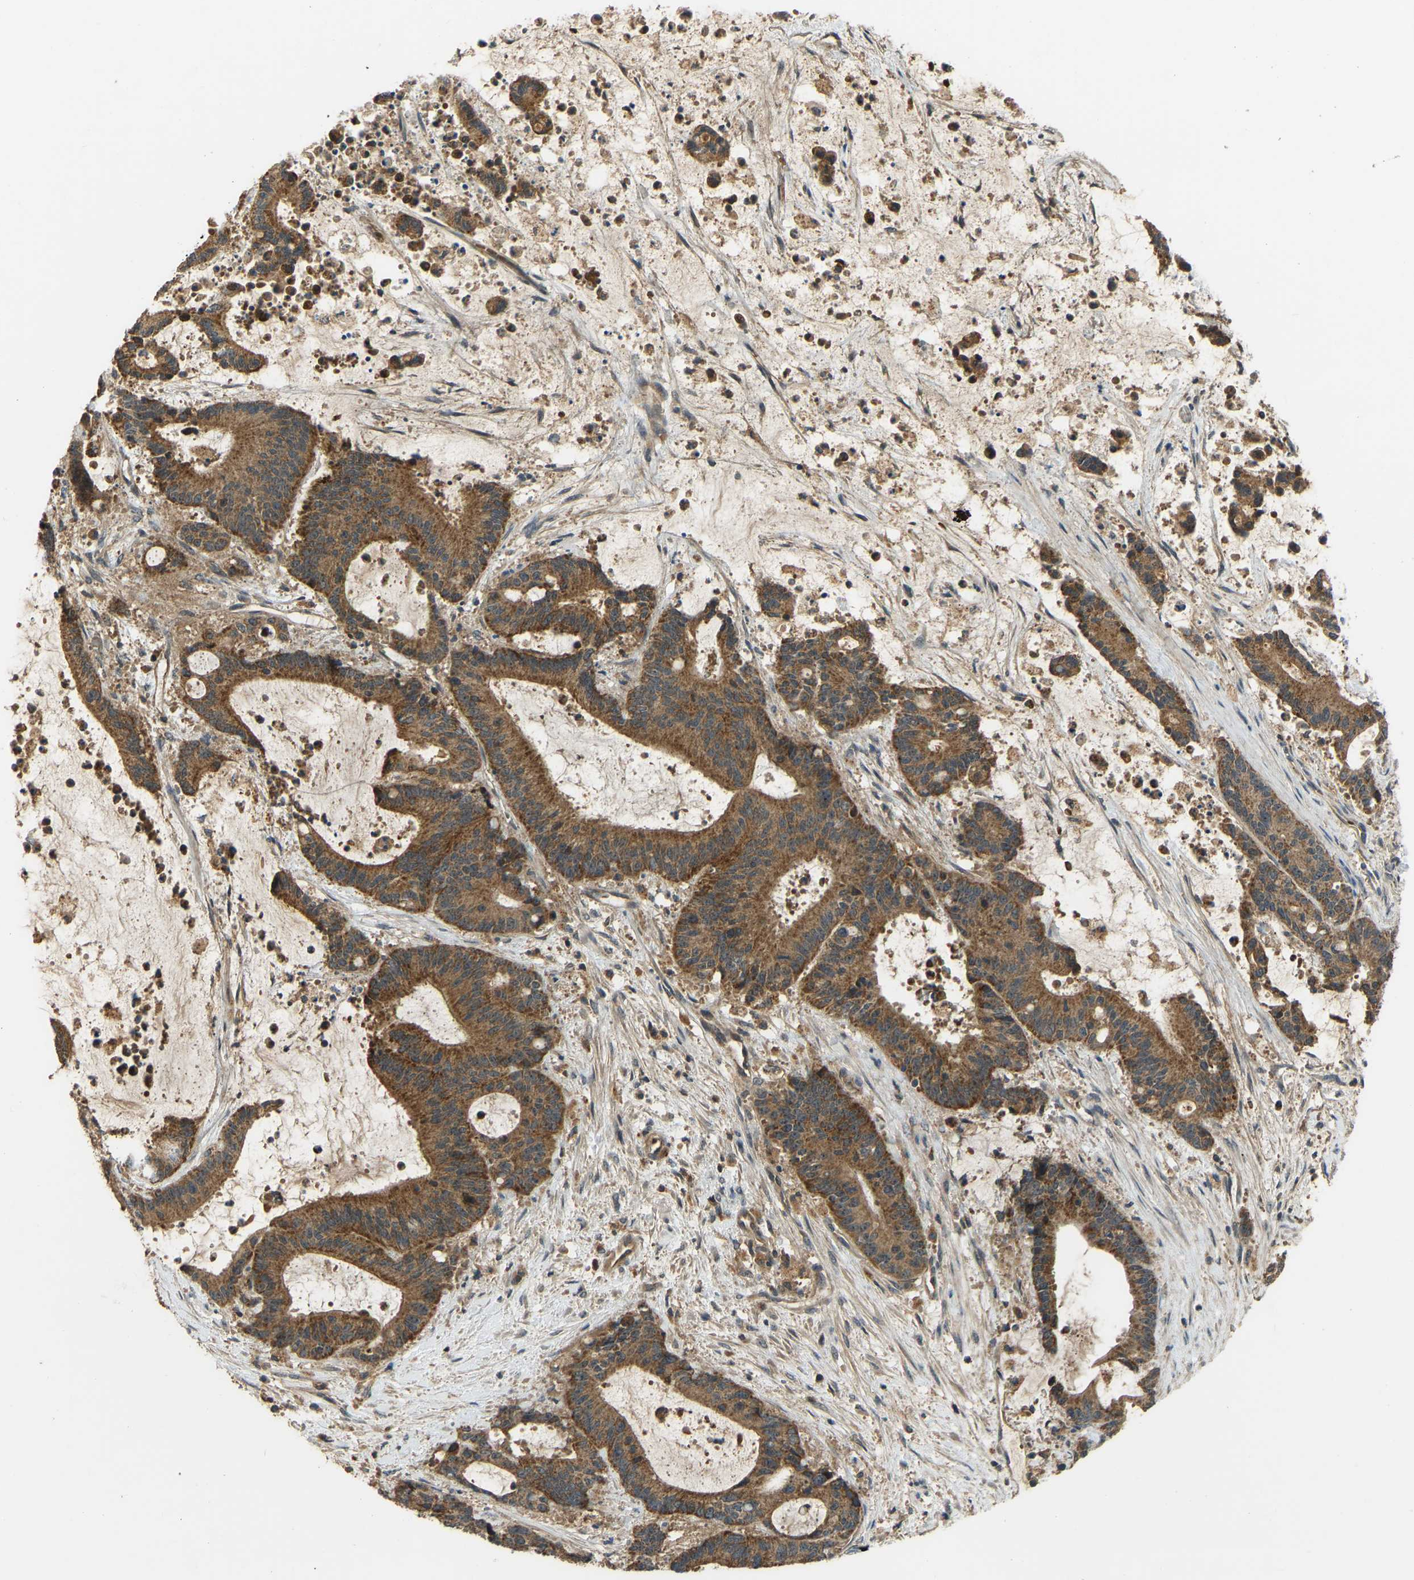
{"staining": {"intensity": "strong", "quantity": ">75%", "location": "cytoplasmic/membranous"}, "tissue": "liver cancer", "cell_type": "Tumor cells", "image_type": "cancer", "snomed": [{"axis": "morphology", "description": "Normal tissue, NOS"}, {"axis": "morphology", "description": "Cholangiocarcinoma"}, {"axis": "topography", "description": "Liver"}, {"axis": "topography", "description": "Peripheral nerve tissue"}], "caption": "Liver cancer (cholangiocarcinoma) tissue exhibits strong cytoplasmic/membranous staining in about >75% of tumor cells, visualized by immunohistochemistry.", "gene": "ZNF71", "patient": {"sex": "female", "age": 73}}